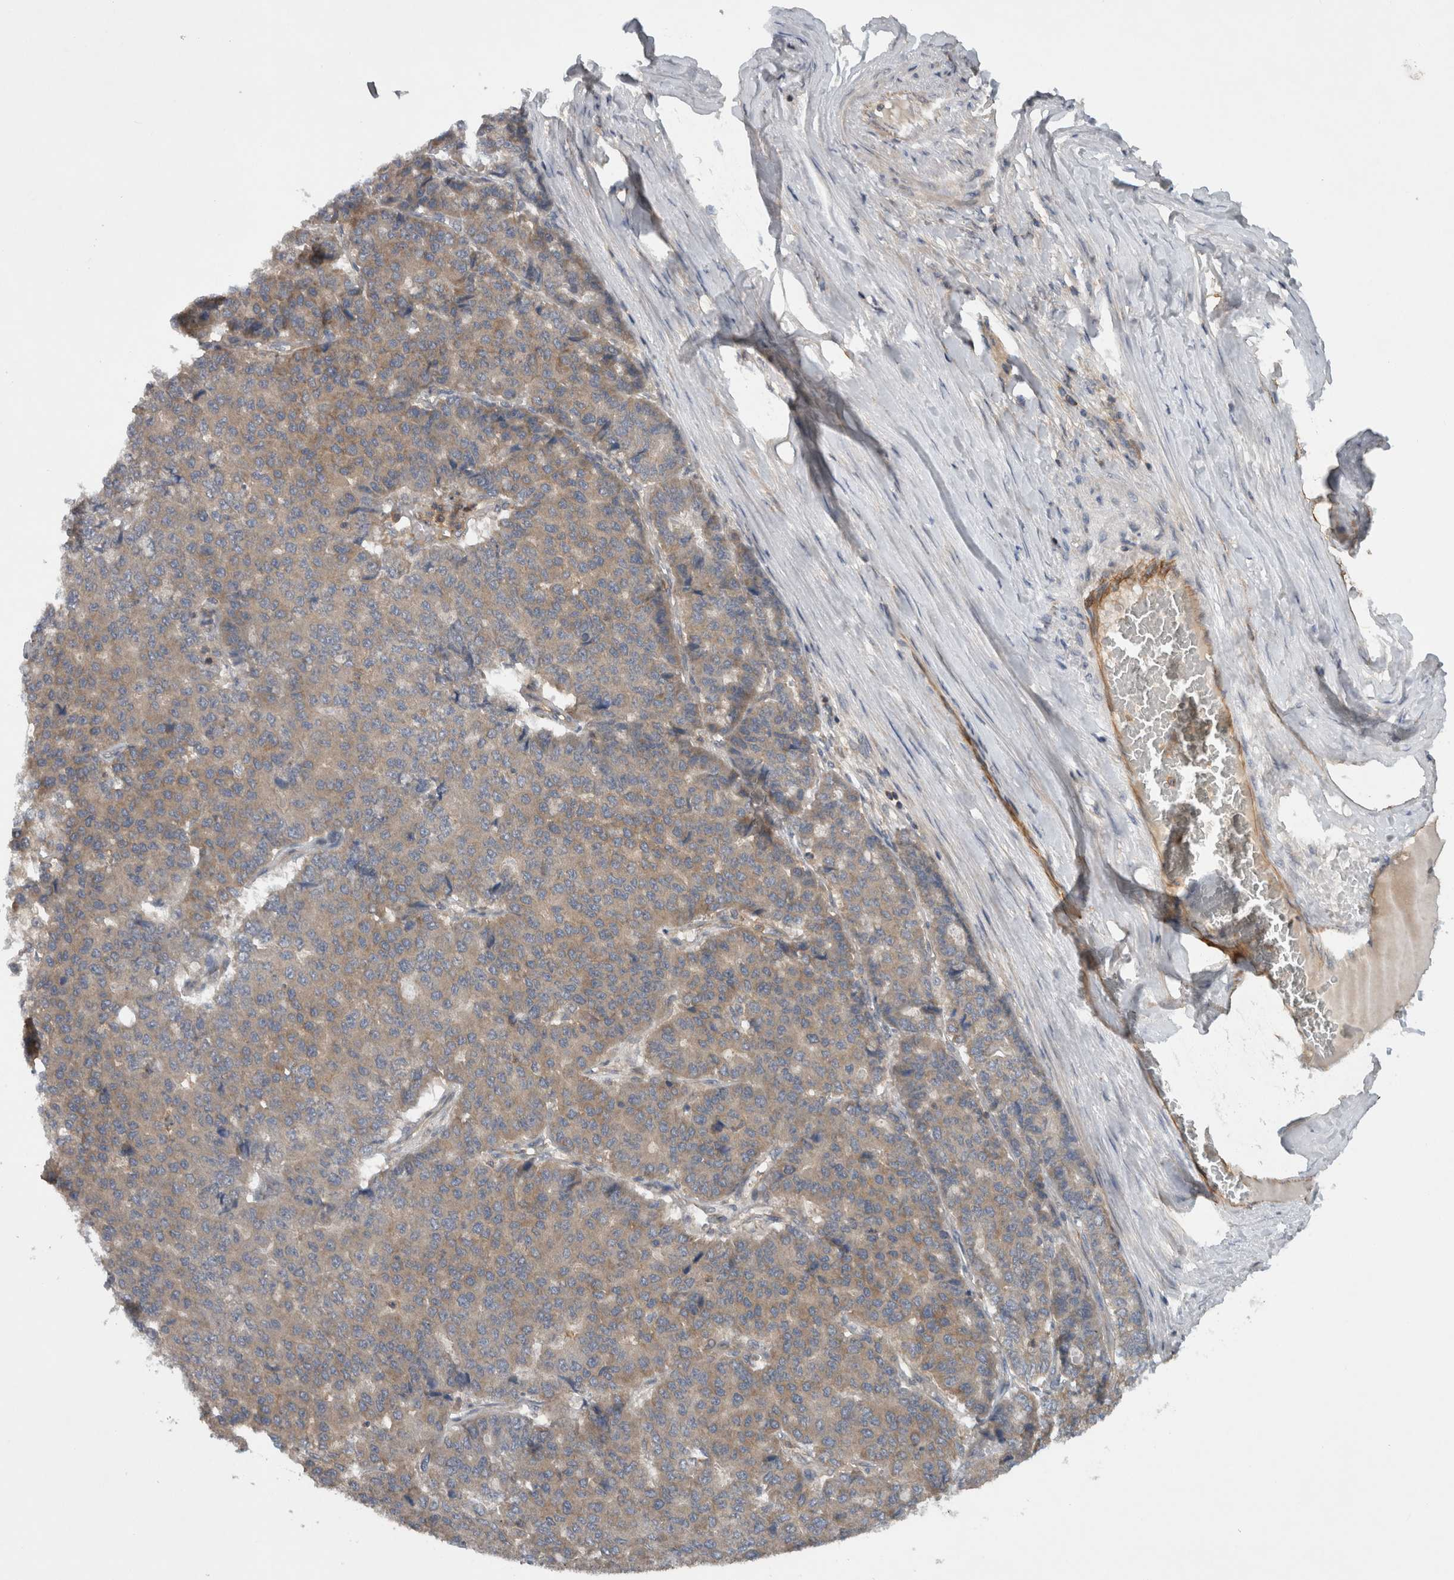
{"staining": {"intensity": "weak", "quantity": "<25%", "location": "cytoplasmic/membranous"}, "tissue": "pancreatic cancer", "cell_type": "Tumor cells", "image_type": "cancer", "snomed": [{"axis": "morphology", "description": "Adenocarcinoma, NOS"}, {"axis": "topography", "description": "Pancreas"}], "caption": "Immunohistochemistry (IHC) image of neoplastic tissue: human pancreatic adenocarcinoma stained with DAB exhibits no significant protein staining in tumor cells.", "gene": "SCARA5", "patient": {"sex": "male", "age": 50}}